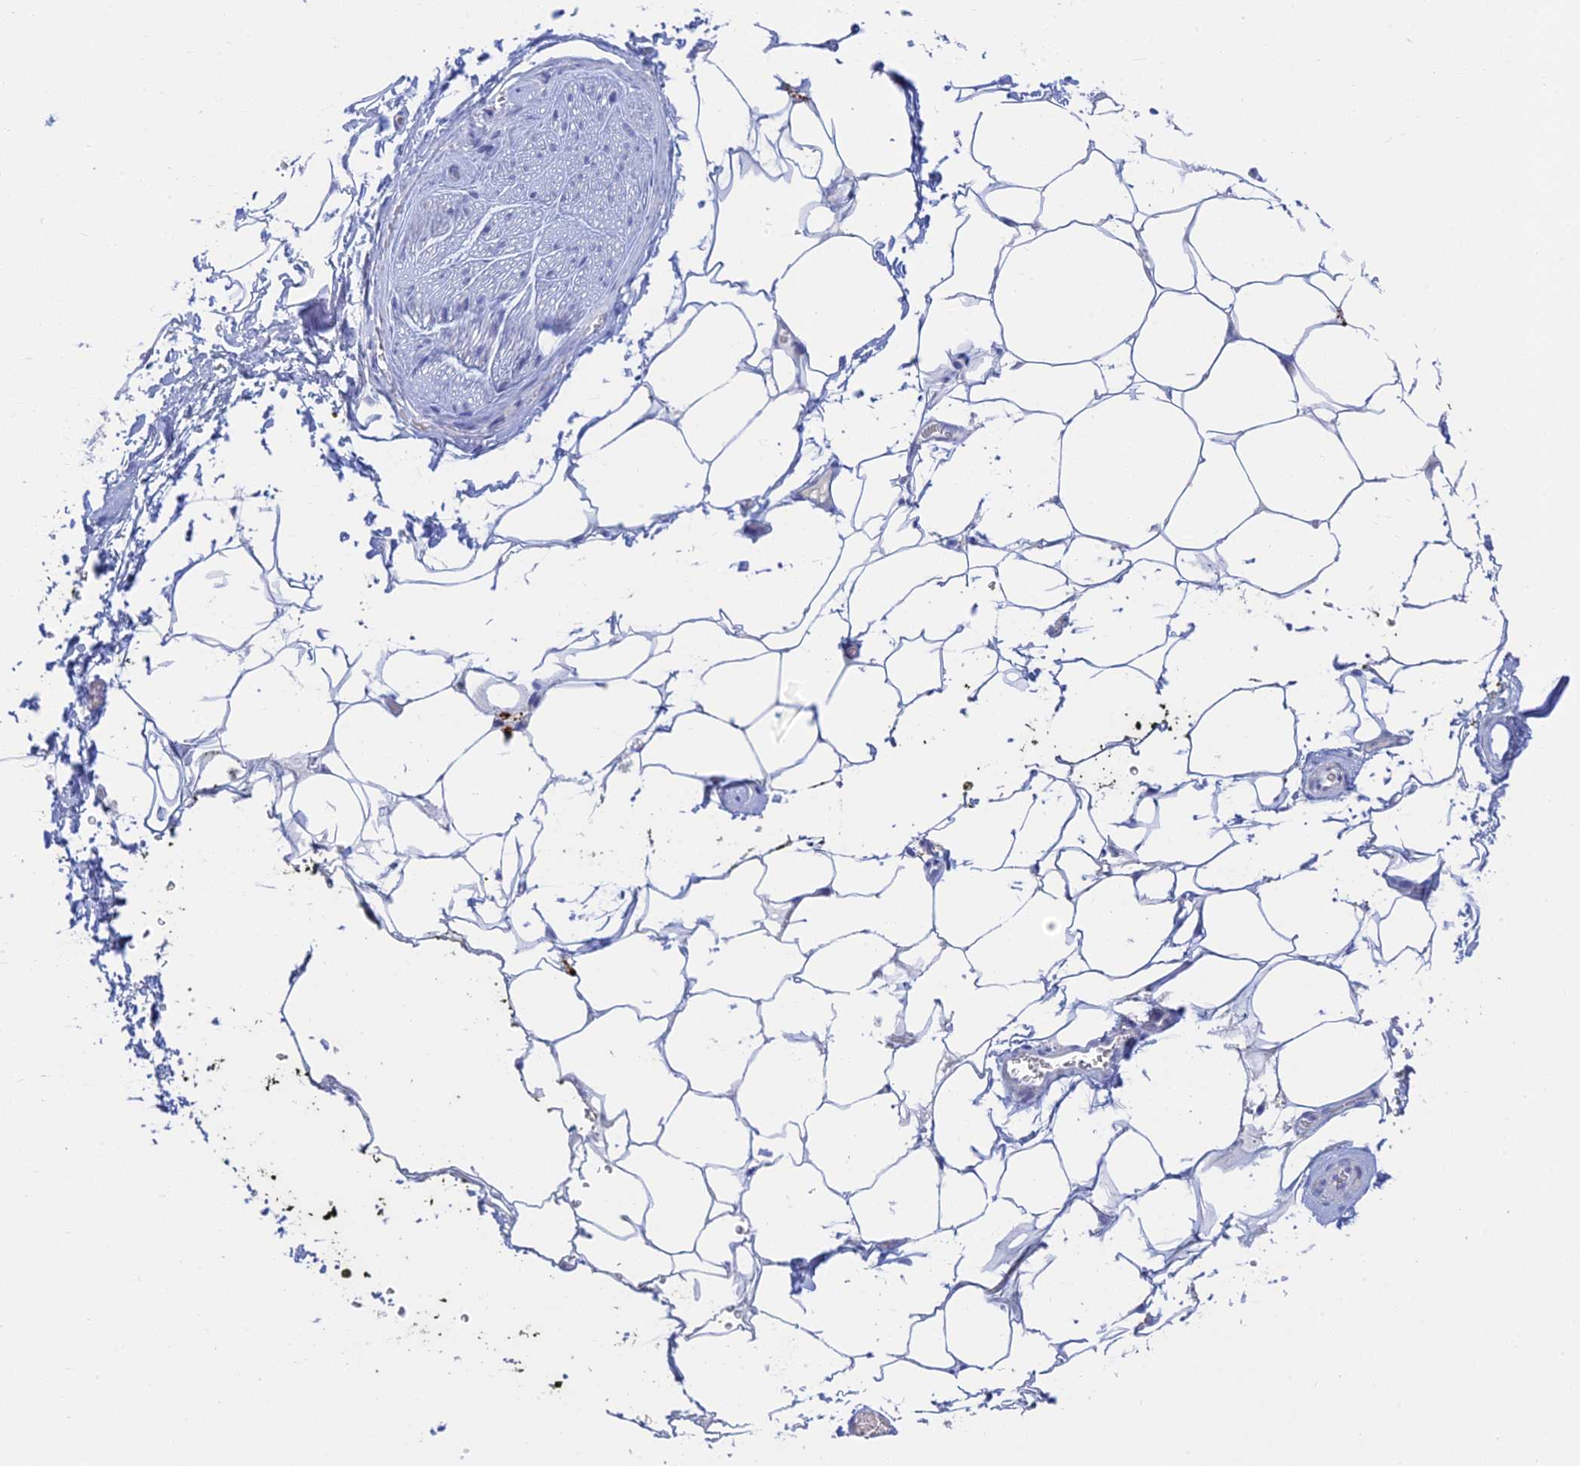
{"staining": {"intensity": "negative", "quantity": "none", "location": "none"}, "tissue": "adipose tissue", "cell_type": "Adipocytes", "image_type": "normal", "snomed": [{"axis": "morphology", "description": "Normal tissue, NOS"}, {"axis": "morphology", "description": "Adenocarcinoma, Low grade"}, {"axis": "topography", "description": "Prostate"}, {"axis": "topography", "description": "Peripheral nerve tissue"}], "caption": "This is an immunohistochemistry (IHC) micrograph of unremarkable human adipose tissue. There is no positivity in adipocytes.", "gene": "CEP152", "patient": {"sex": "male", "age": 63}}